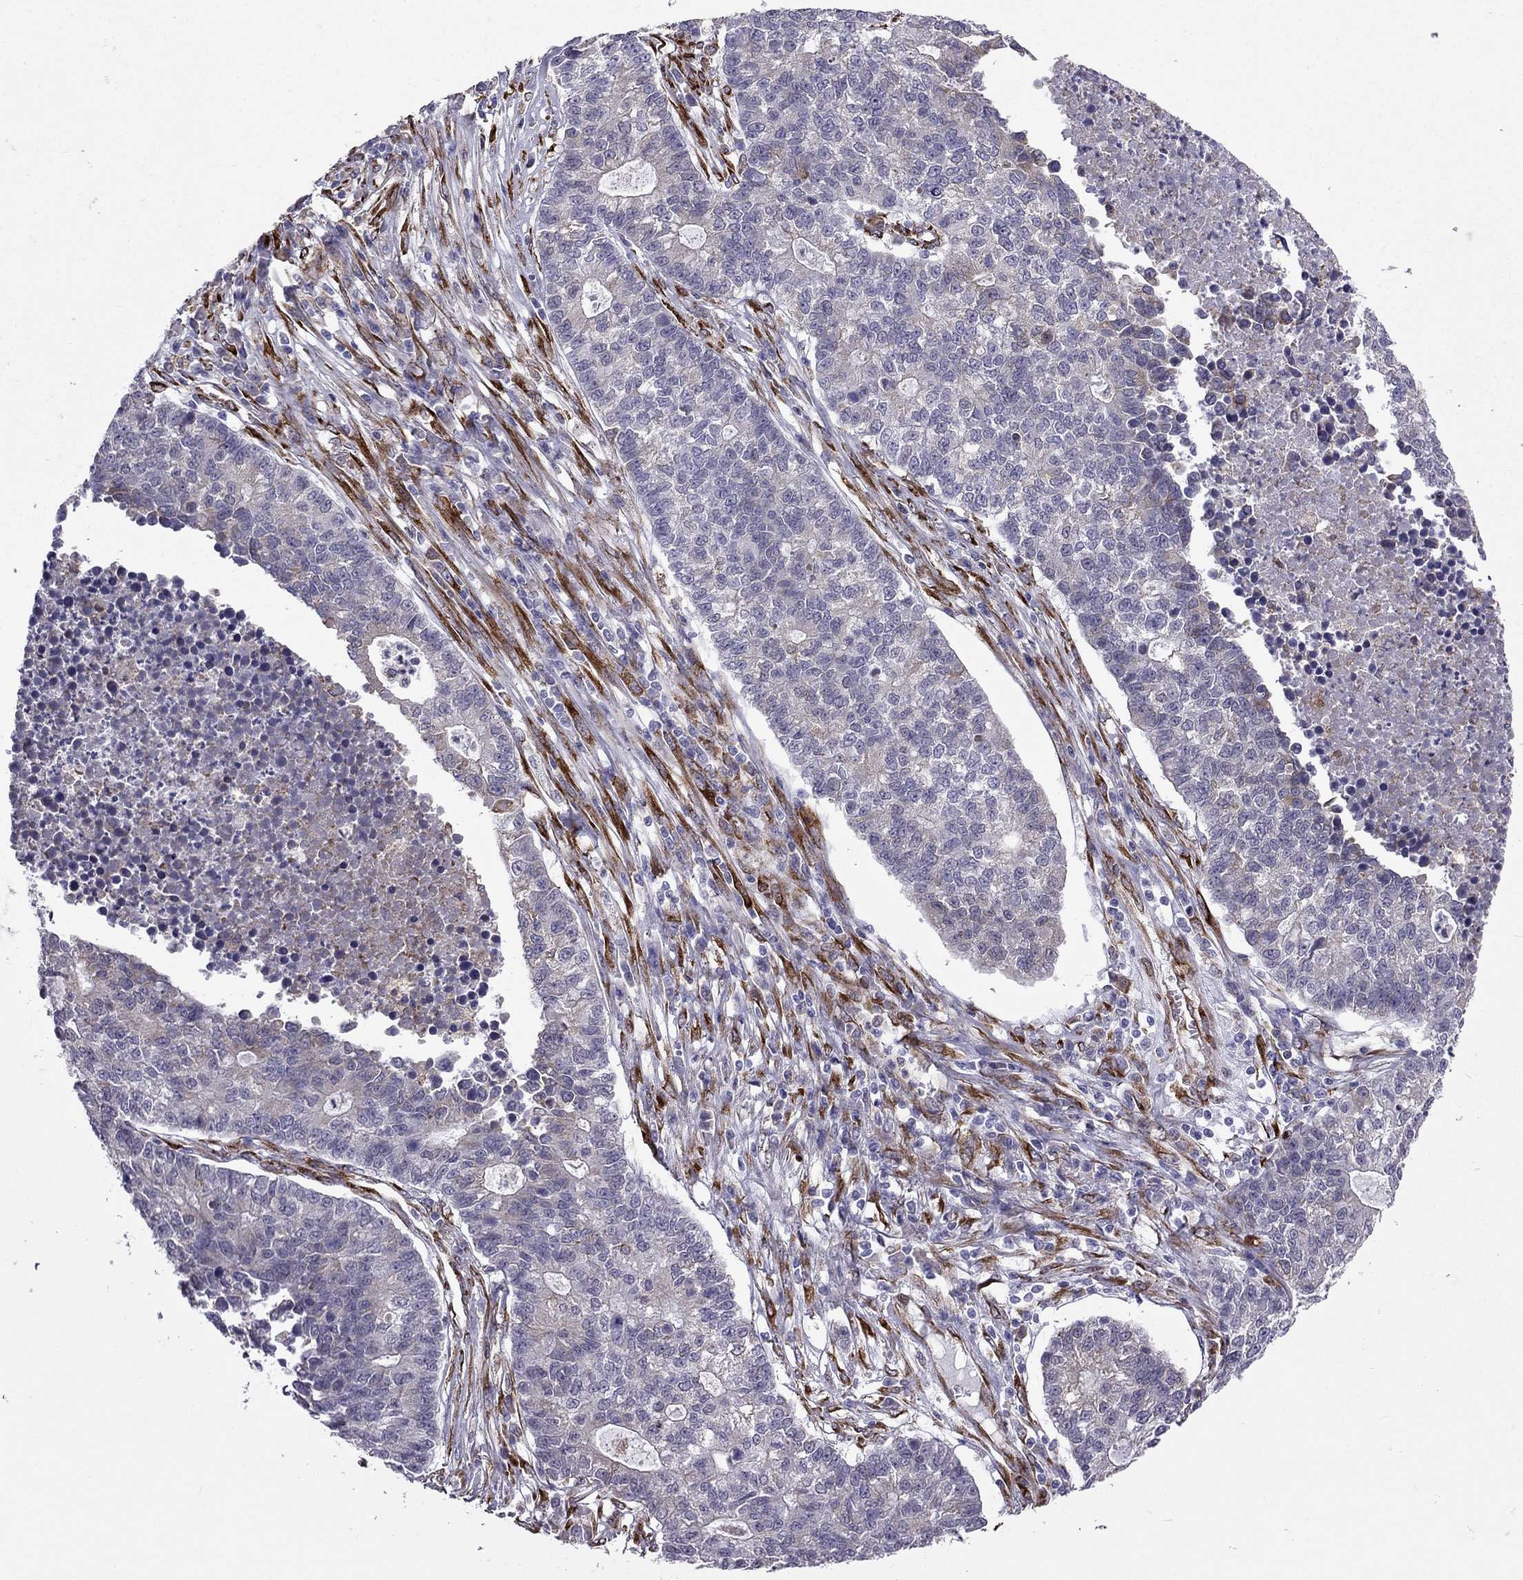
{"staining": {"intensity": "negative", "quantity": "none", "location": "none"}, "tissue": "lung cancer", "cell_type": "Tumor cells", "image_type": "cancer", "snomed": [{"axis": "morphology", "description": "Adenocarcinoma, NOS"}, {"axis": "topography", "description": "Lung"}], "caption": "High power microscopy photomicrograph of an IHC image of lung cancer, revealing no significant expression in tumor cells.", "gene": "IKBIP", "patient": {"sex": "male", "age": 57}}